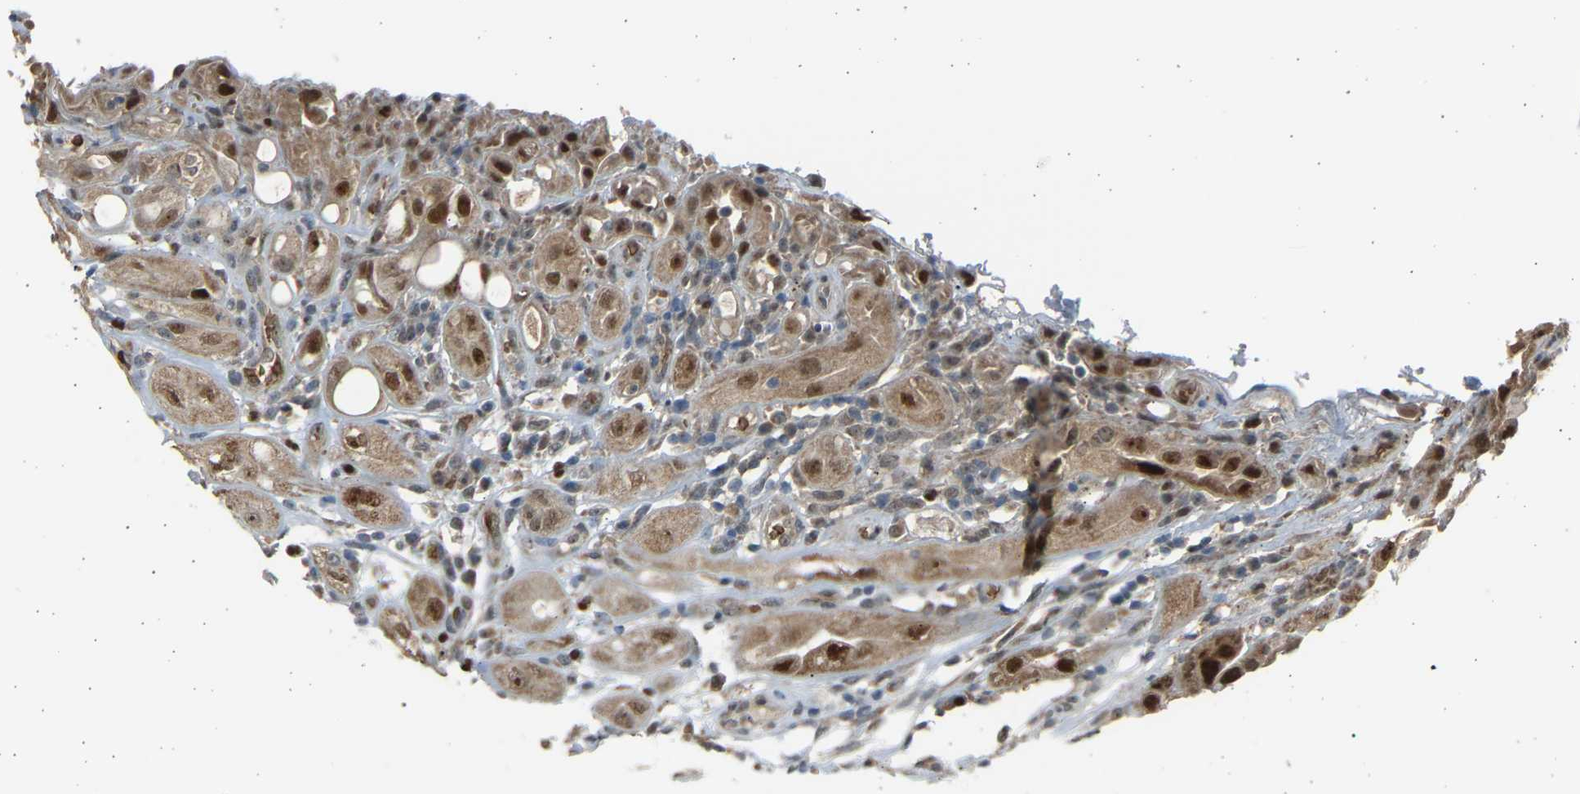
{"staining": {"intensity": "moderate", "quantity": "25%-75%", "location": "nuclear"}, "tissue": "urothelial cancer", "cell_type": "Tumor cells", "image_type": "cancer", "snomed": [{"axis": "morphology", "description": "Urothelial carcinoma, High grade"}, {"axis": "topography", "description": "Urinary bladder"}], "caption": "Immunohistochemical staining of human urothelial cancer exhibits medium levels of moderate nuclear protein expression in about 25%-75% of tumor cells. The staining was performed using DAB (3,3'-diaminobenzidine) to visualize the protein expression in brown, while the nuclei were stained in blue with hematoxylin (Magnification: 20x).", "gene": "BIRC2", "patient": {"sex": "female", "age": 64}}